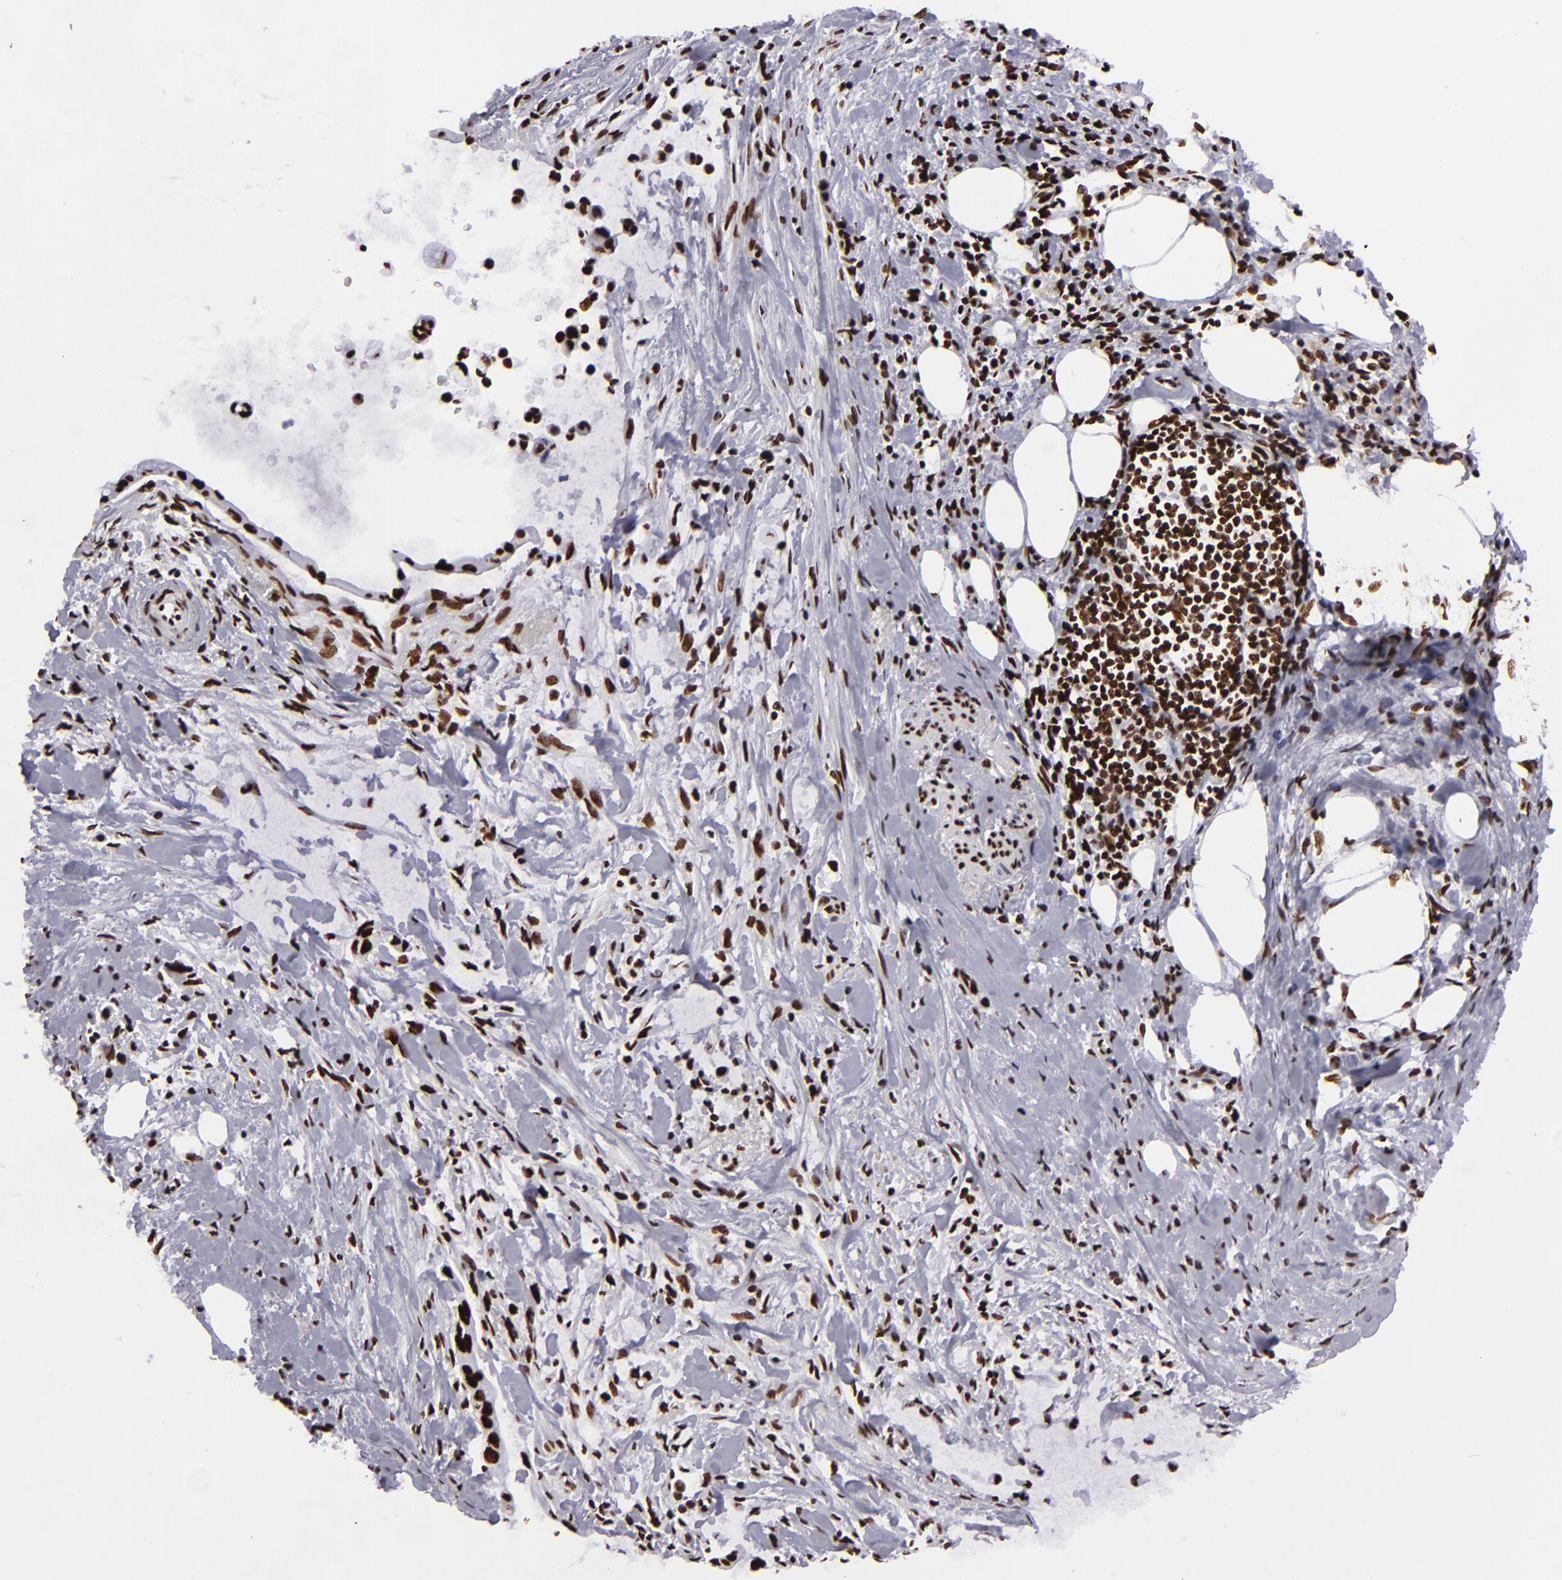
{"staining": {"intensity": "strong", "quantity": ">75%", "location": "nuclear"}, "tissue": "pancreatic cancer", "cell_type": "Tumor cells", "image_type": "cancer", "snomed": [{"axis": "morphology", "description": "Adenocarcinoma, NOS"}, {"axis": "topography", "description": "Pancreas"}], "caption": "Protein expression by immunohistochemistry (IHC) exhibits strong nuclear expression in about >75% of tumor cells in pancreatic adenocarcinoma.", "gene": "SAFB", "patient": {"sex": "male", "age": 59}}